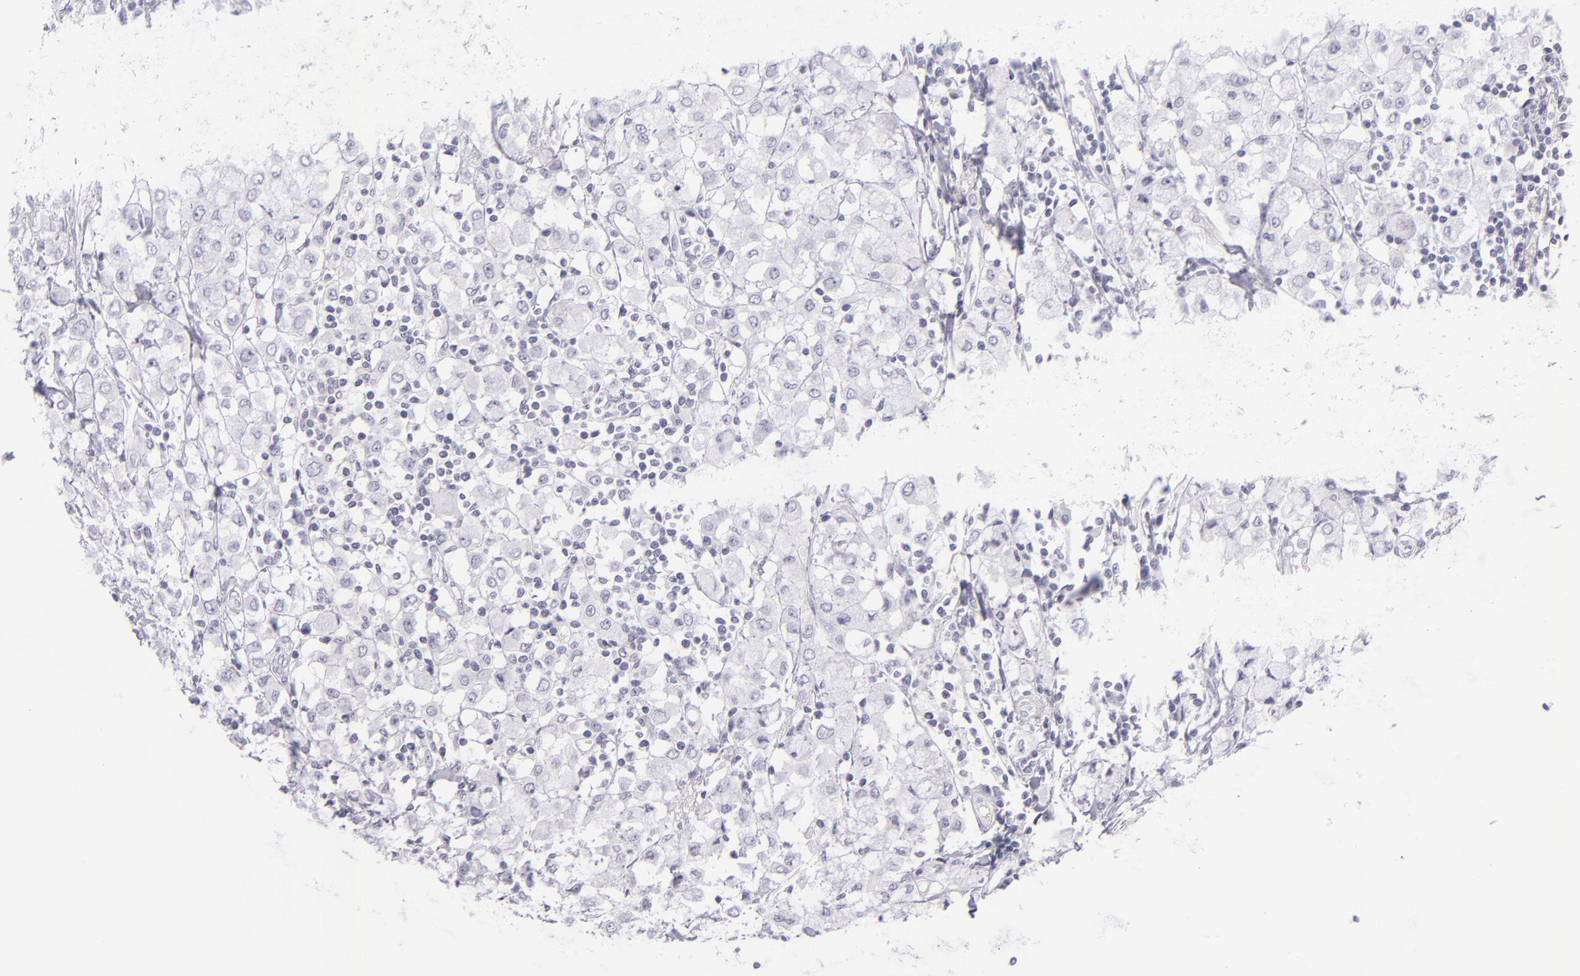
{"staining": {"intensity": "negative", "quantity": "none", "location": "none"}, "tissue": "breast cancer", "cell_type": "Tumor cells", "image_type": "cancer", "snomed": [{"axis": "morphology", "description": "Lobular carcinoma"}, {"axis": "topography", "description": "Breast"}], "caption": "Photomicrograph shows no significant protein expression in tumor cells of breast lobular carcinoma.", "gene": "VIL1", "patient": {"sex": "female", "age": 85}}